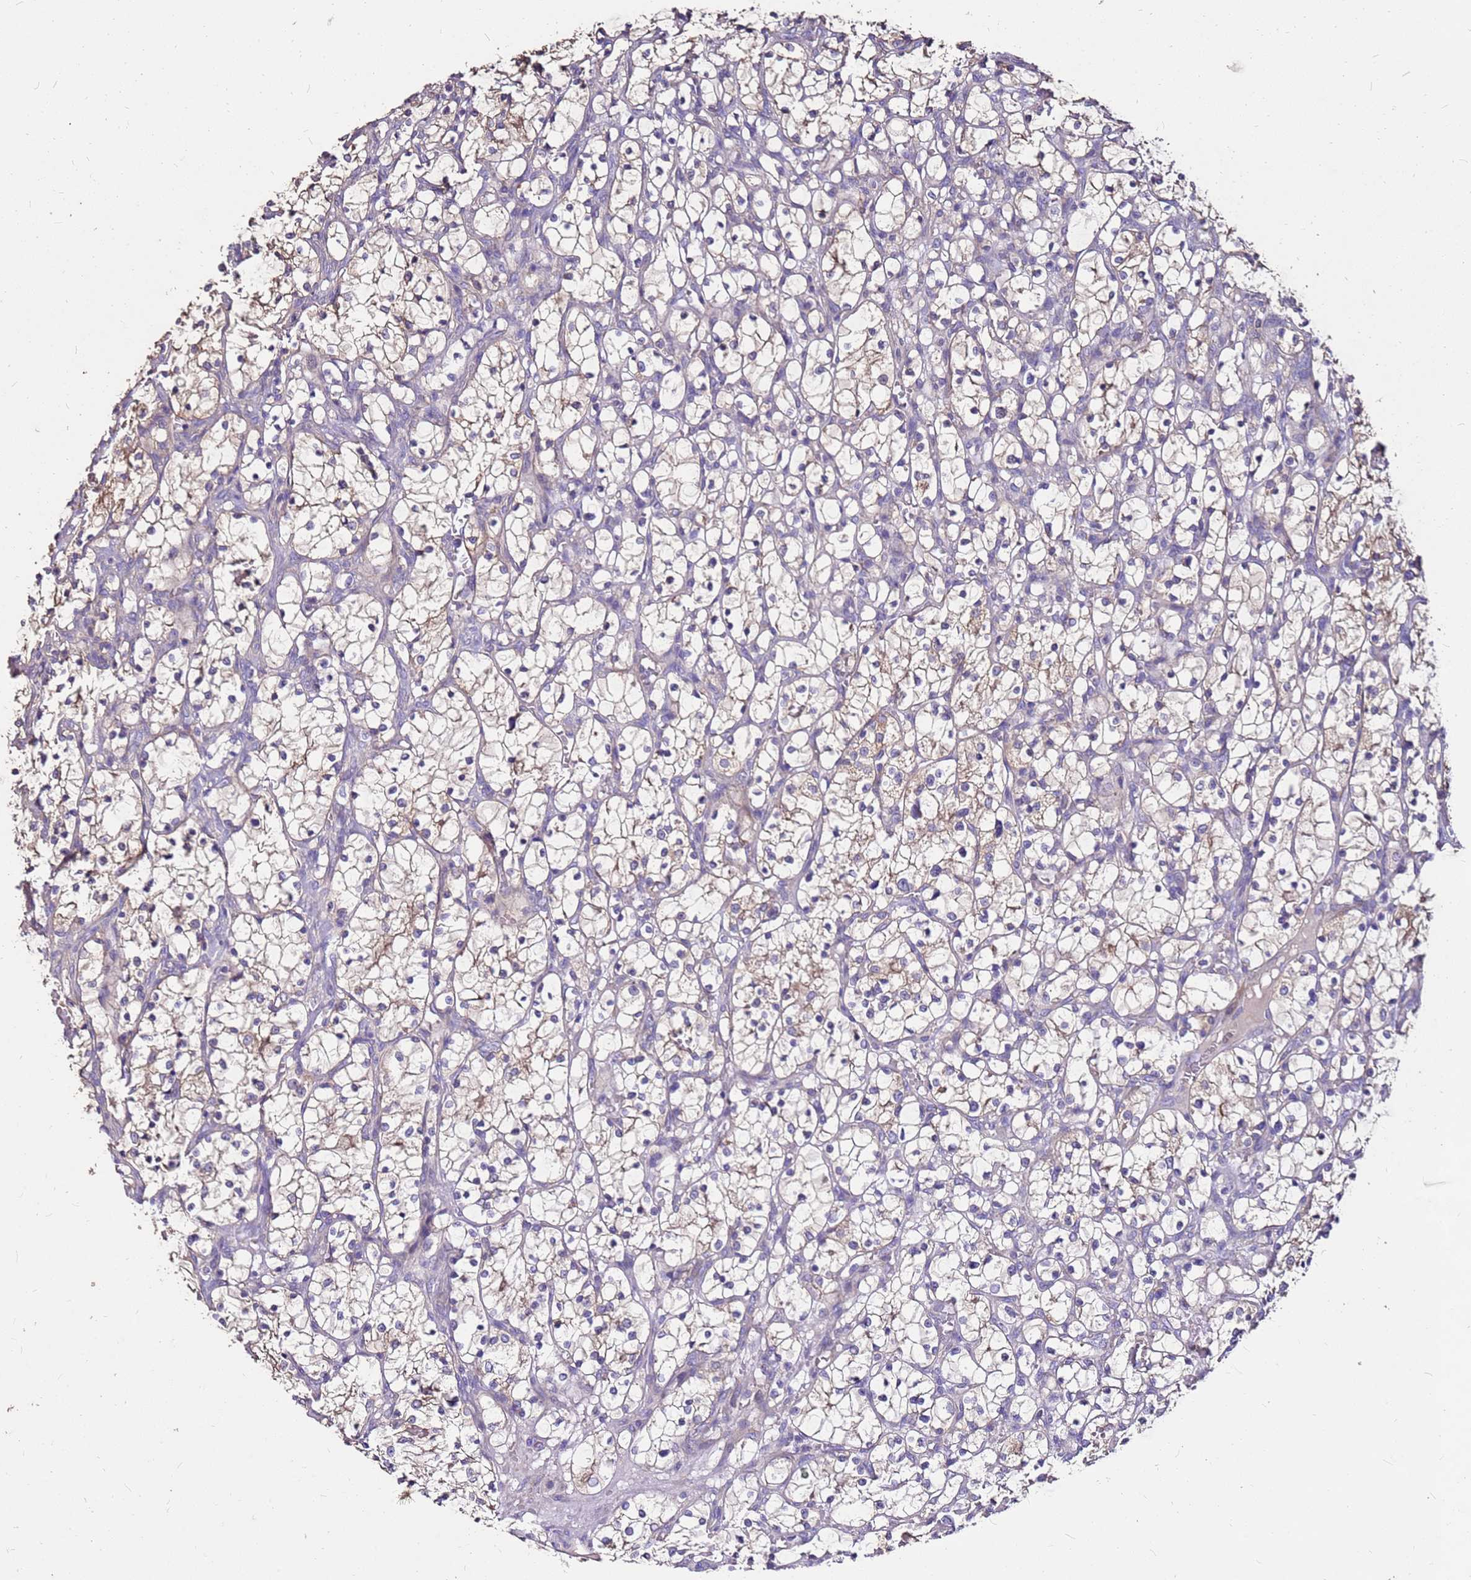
{"staining": {"intensity": "weak", "quantity": "<25%", "location": "cytoplasmic/membranous"}, "tissue": "renal cancer", "cell_type": "Tumor cells", "image_type": "cancer", "snomed": [{"axis": "morphology", "description": "Adenocarcinoma, NOS"}, {"axis": "topography", "description": "Kidney"}], "caption": "An image of adenocarcinoma (renal) stained for a protein displays no brown staining in tumor cells.", "gene": "EXD3", "patient": {"sex": "female", "age": 69}}